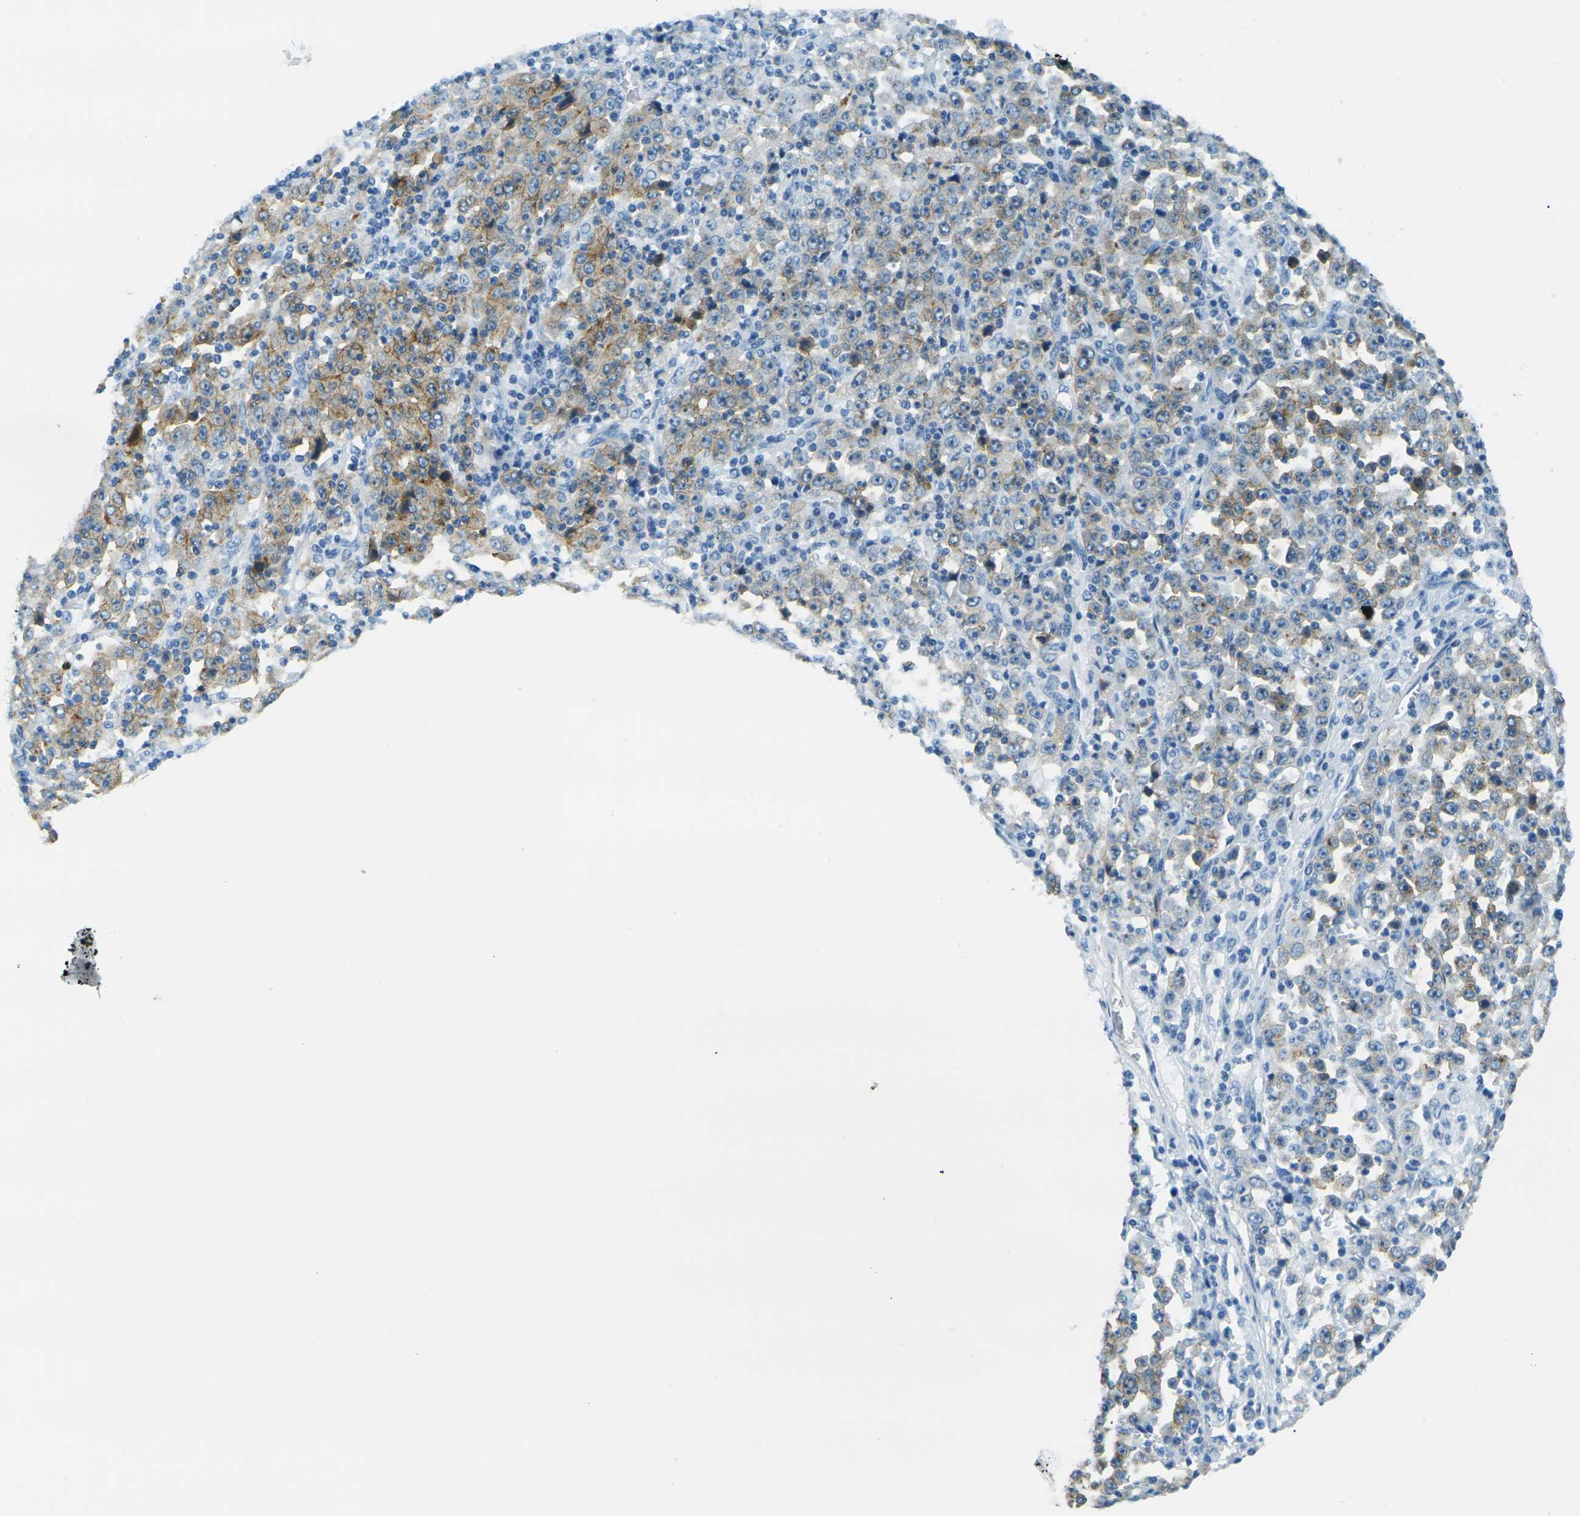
{"staining": {"intensity": "moderate", "quantity": "25%-75%", "location": "cytoplasmic/membranous"}, "tissue": "stomach cancer", "cell_type": "Tumor cells", "image_type": "cancer", "snomed": [{"axis": "morphology", "description": "Normal tissue, NOS"}, {"axis": "morphology", "description": "Adenocarcinoma, NOS"}, {"axis": "topography", "description": "Stomach, upper"}, {"axis": "topography", "description": "Stomach"}], "caption": "Human stomach adenocarcinoma stained with a brown dye reveals moderate cytoplasmic/membranous positive positivity in approximately 25%-75% of tumor cells.", "gene": "OCLN", "patient": {"sex": "male", "age": 59}}